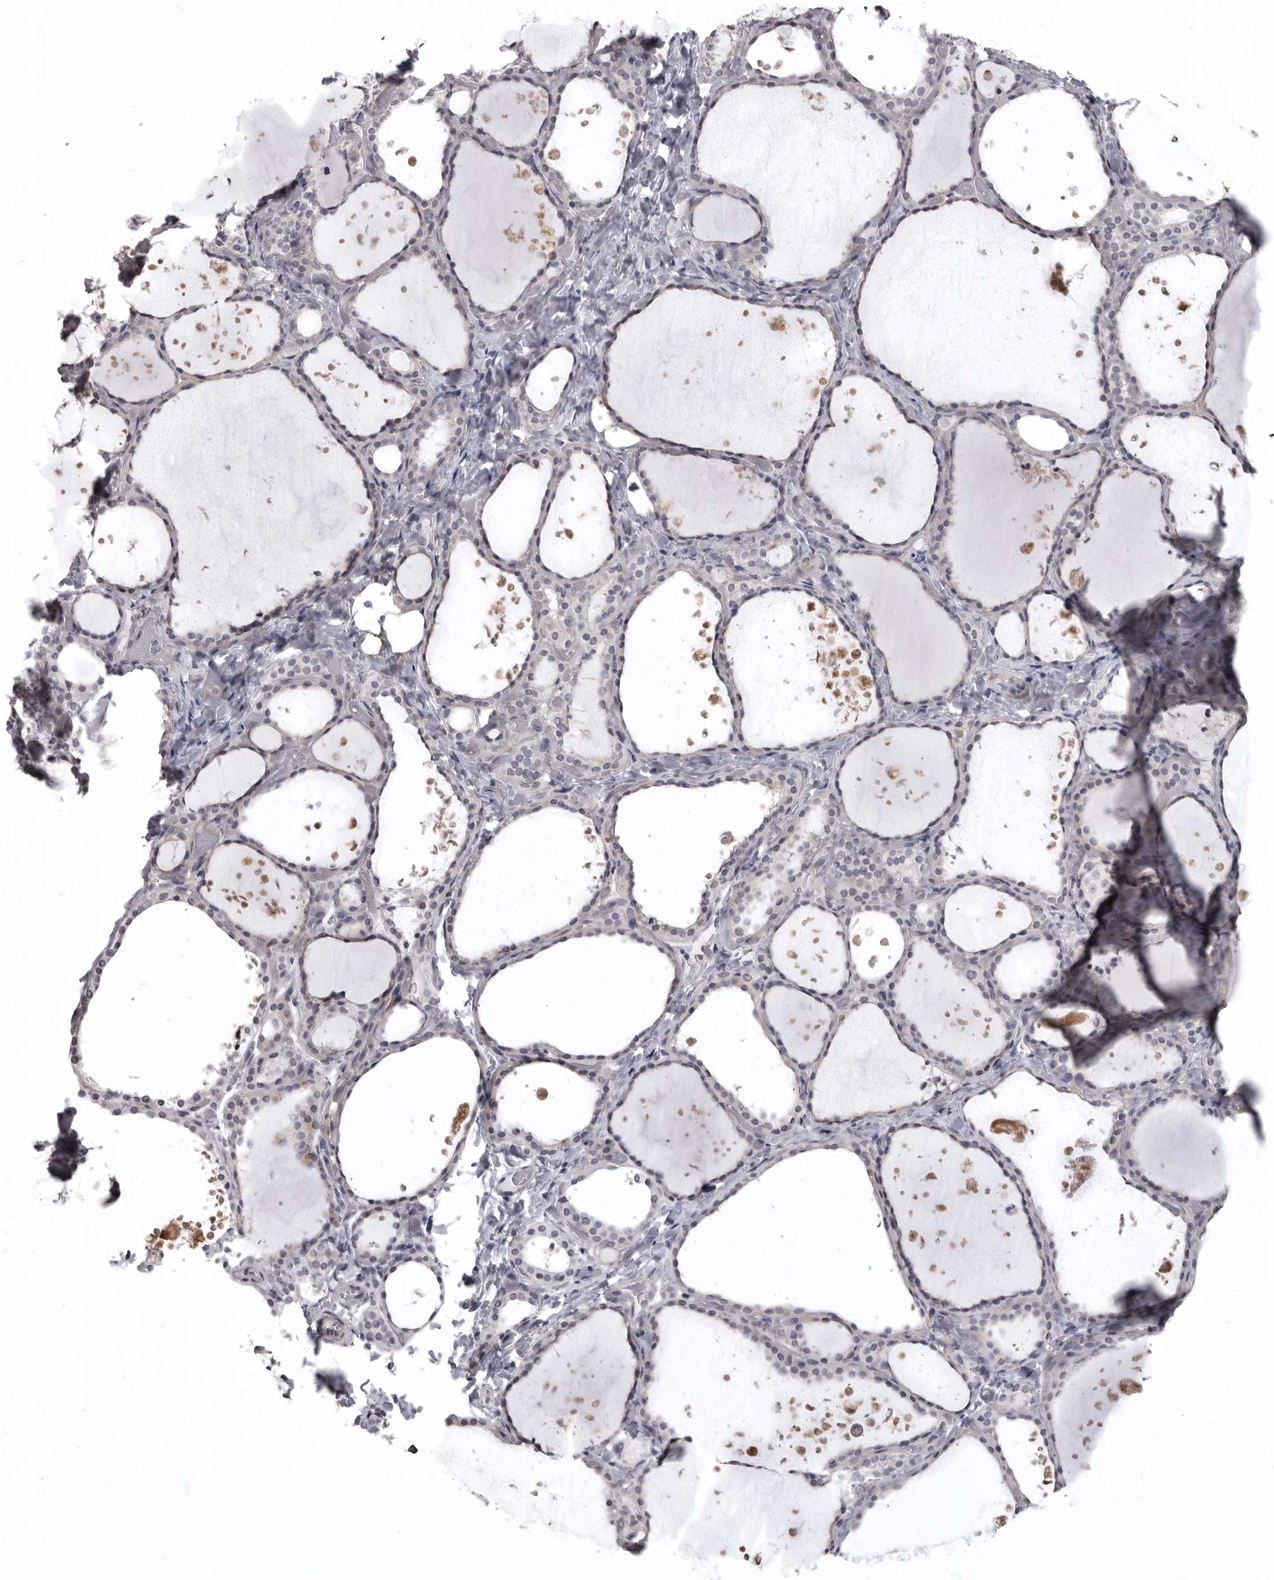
{"staining": {"intensity": "weak", "quantity": "25%-75%", "location": "cytoplasmic/membranous"}, "tissue": "thyroid gland", "cell_type": "Glandular cells", "image_type": "normal", "snomed": [{"axis": "morphology", "description": "Normal tissue, NOS"}, {"axis": "topography", "description": "Thyroid gland"}], "caption": "High-power microscopy captured an immunohistochemistry image of normal thyroid gland, revealing weak cytoplasmic/membranous staining in about 25%-75% of glandular cells. The staining was performed using DAB, with brown indicating positive protein expression. Nuclei are stained blue with hematoxylin.", "gene": "NCEH1", "patient": {"sex": "female", "age": 44}}